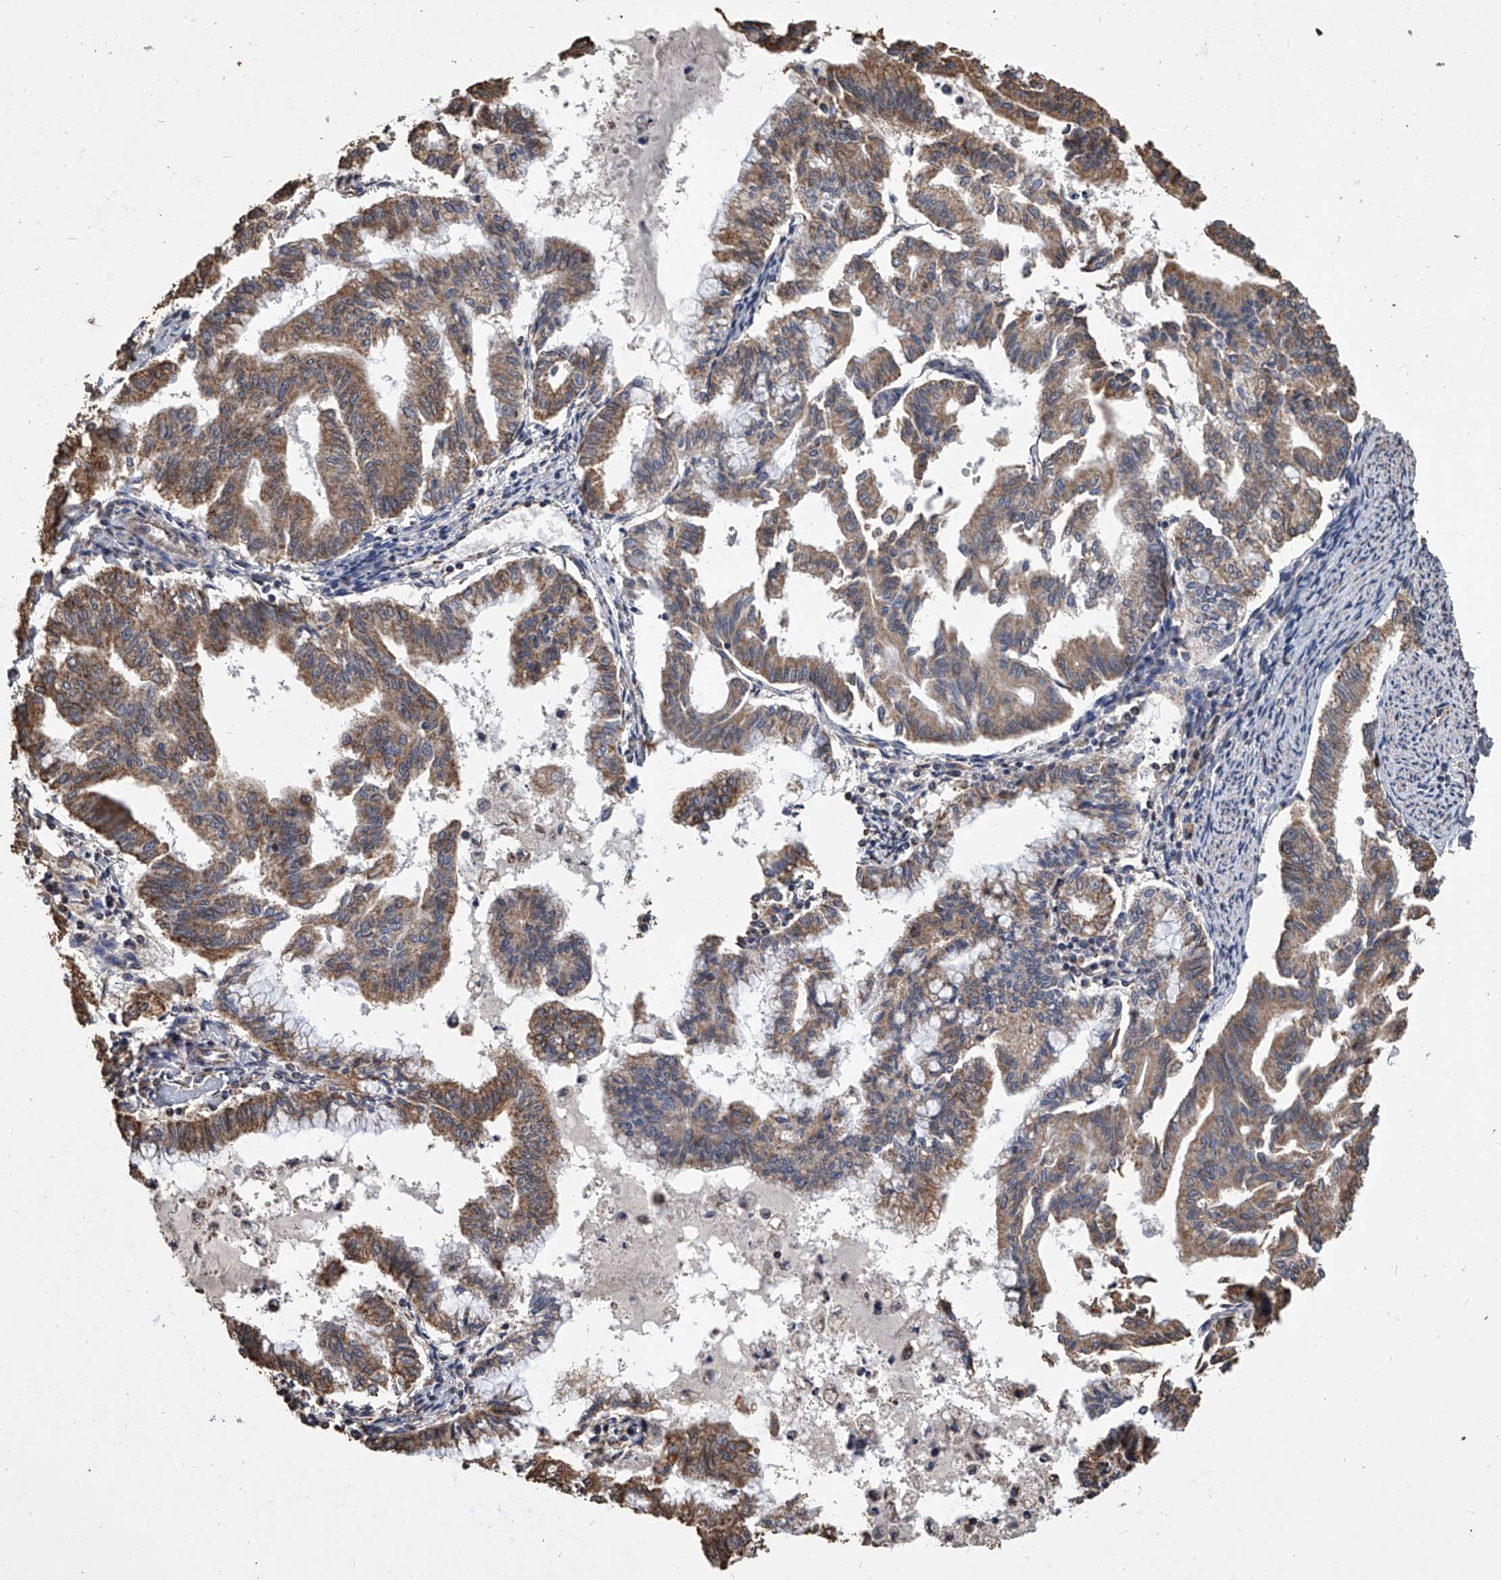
{"staining": {"intensity": "moderate", "quantity": ">75%", "location": "cytoplasmic/membranous"}, "tissue": "endometrial cancer", "cell_type": "Tumor cells", "image_type": "cancer", "snomed": [{"axis": "morphology", "description": "Adenocarcinoma, NOS"}, {"axis": "topography", "description": "Endometrium"}], "caption": "A medium amount of moderate cytoplasmic/membranous staining is appreciated in about >75% of tumor cells in endometrial cancer (adenocarcinoma) tissue.", "gene": "MRPL28", "patient": {"sex": "female", "age": 79}}